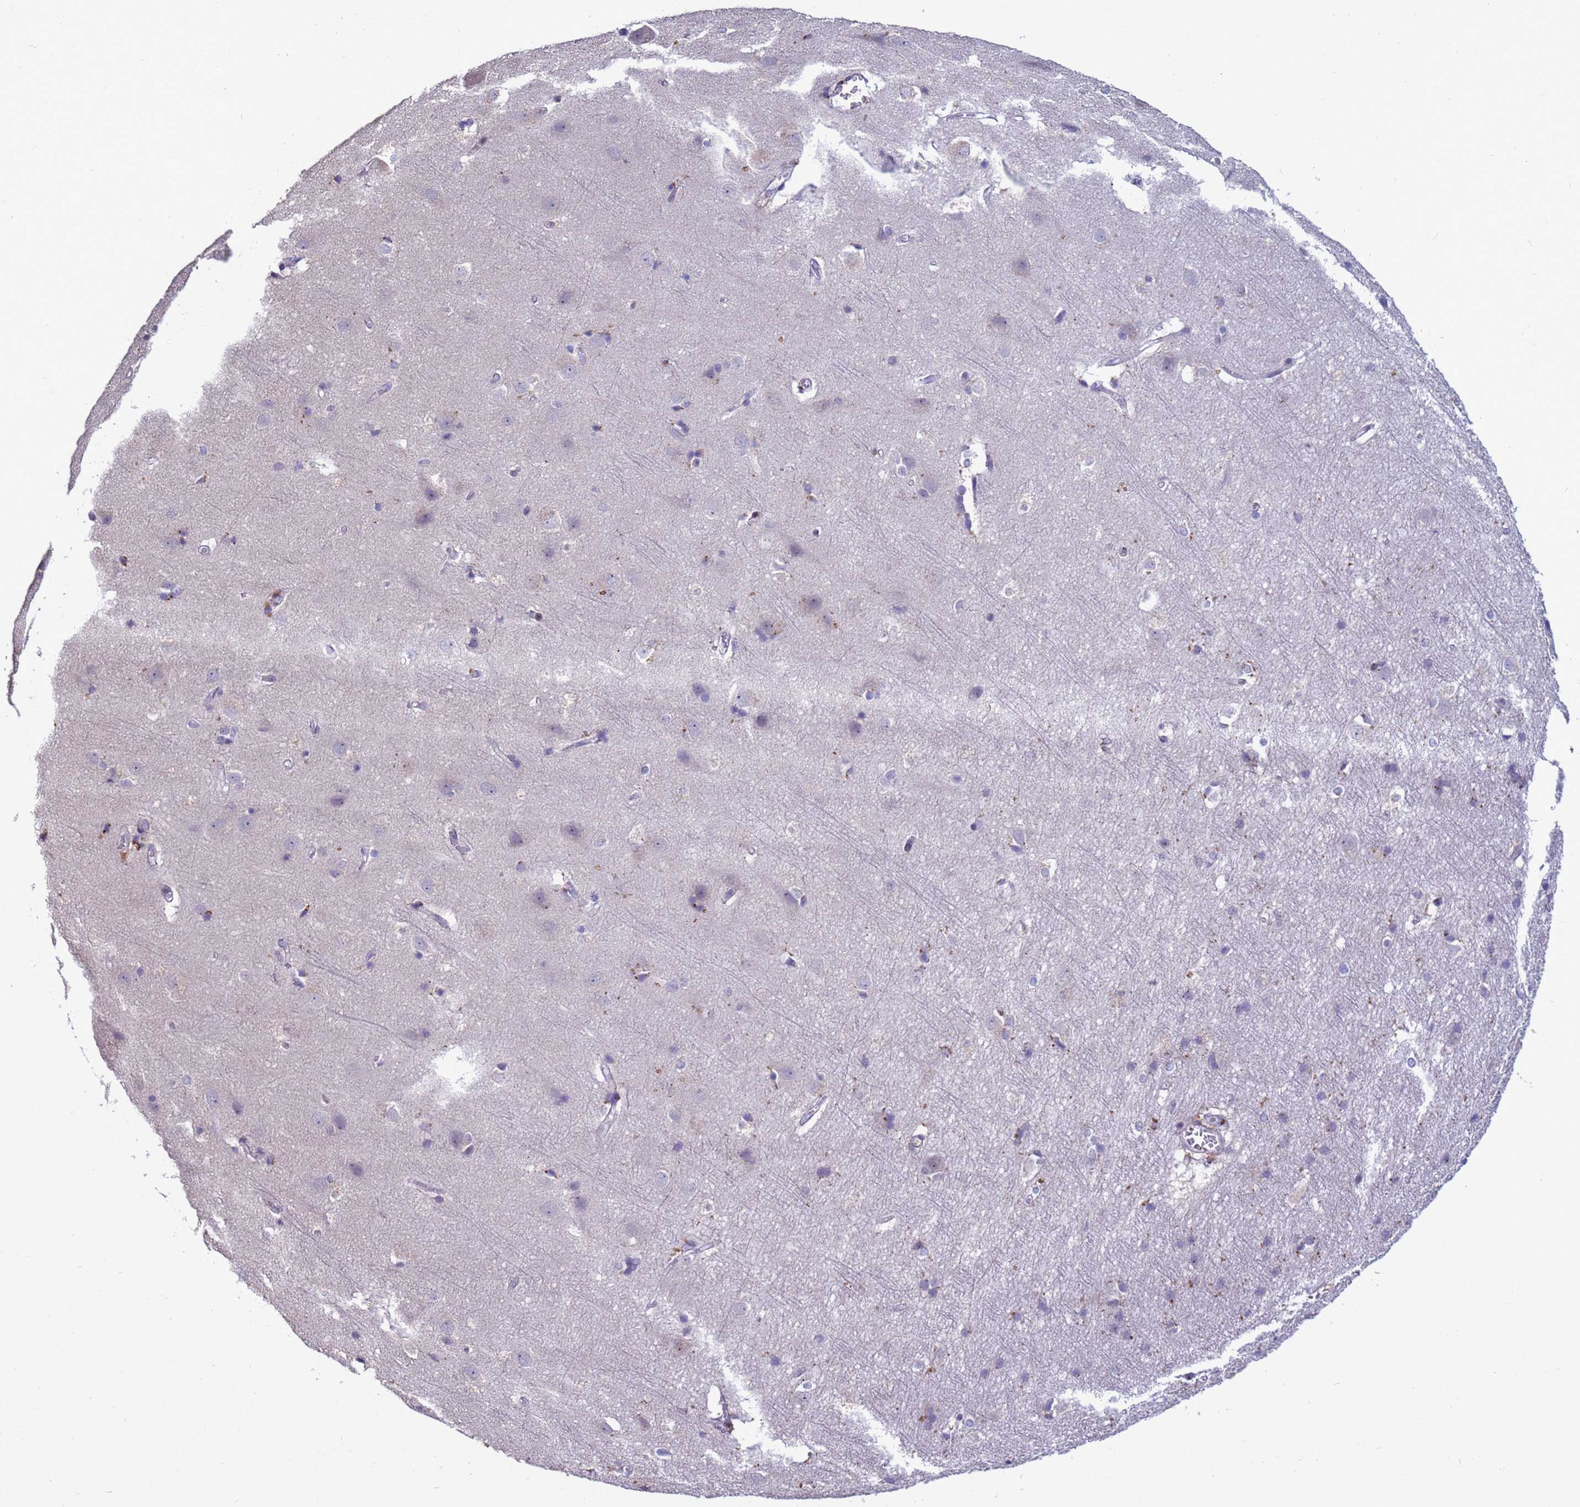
{"staining": {"intensity": "negative", "quantity": "none", "location": "none"}, "tissue": "cerebral cortex", "cell_type": "Endothelial cells", "image_type": "normal", "snomed": [{"axis": "morphology", "description": "Normal tissue, NOS"}, {"axis": "topography", "description": "Cerebral cortex"}], "caption": "Protein analysis of normal cerebral cortex exhibits no significant expression in endothelial cells.", "gene": "HGH1", "patient": {"sex": "male", "age": 54}}